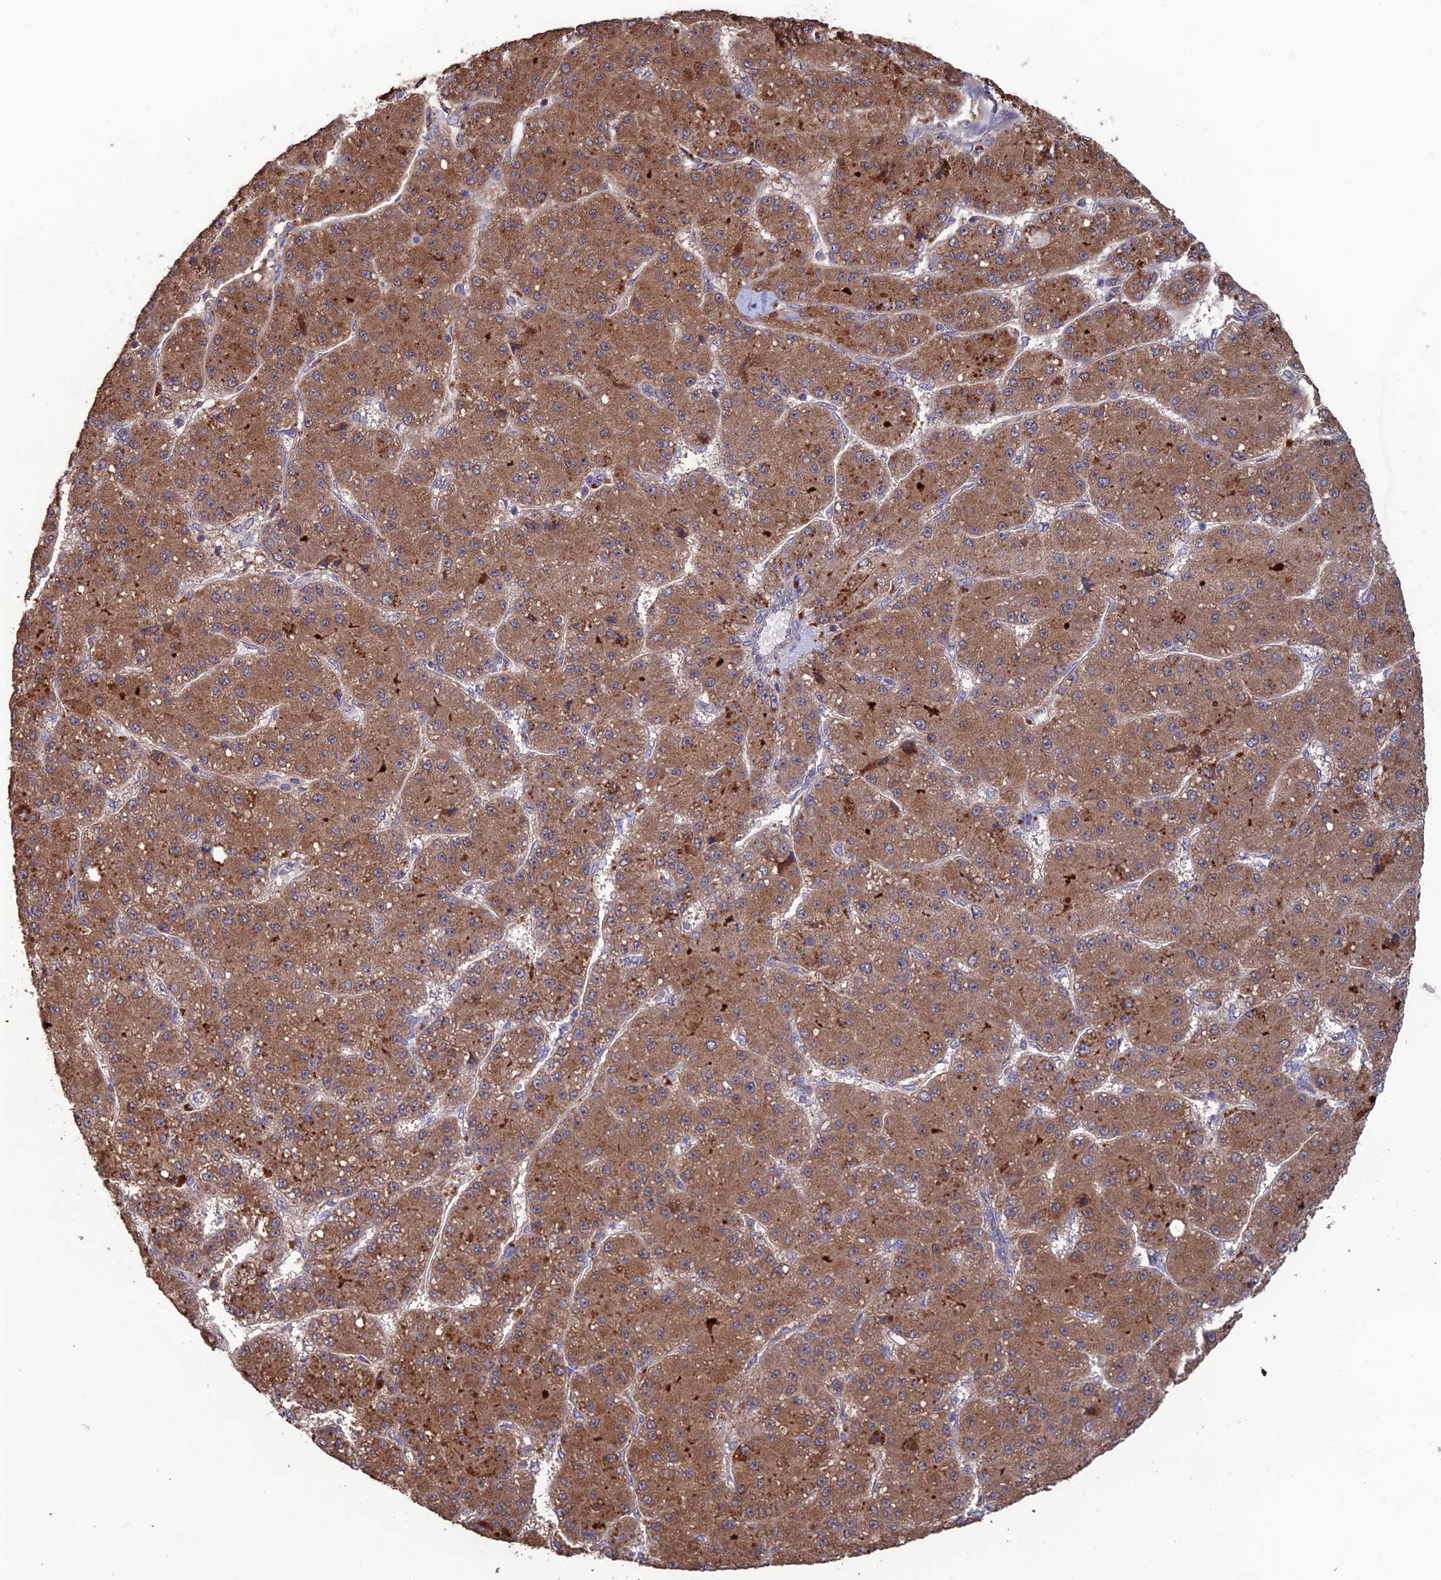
{"staining": {"intensity": "moderate", "quantity": ">75%", "location": "cytoplasmic/membranous"}, "tissue": "liver cancer", "cell_type": "Tumor cells", "image_type": "cancer", "snomed": [{"axis": "morphology", "description": "Carcinoma, Hepatocellular, NOS"}, {"axis": "topography", "description": "Liver"}], "caption": "Liver cancer stained with a protein marker exhibits moderate staining in tumor cells.", "gene": "SHISA5", "patient": {"sex": "male", "age": 67}}